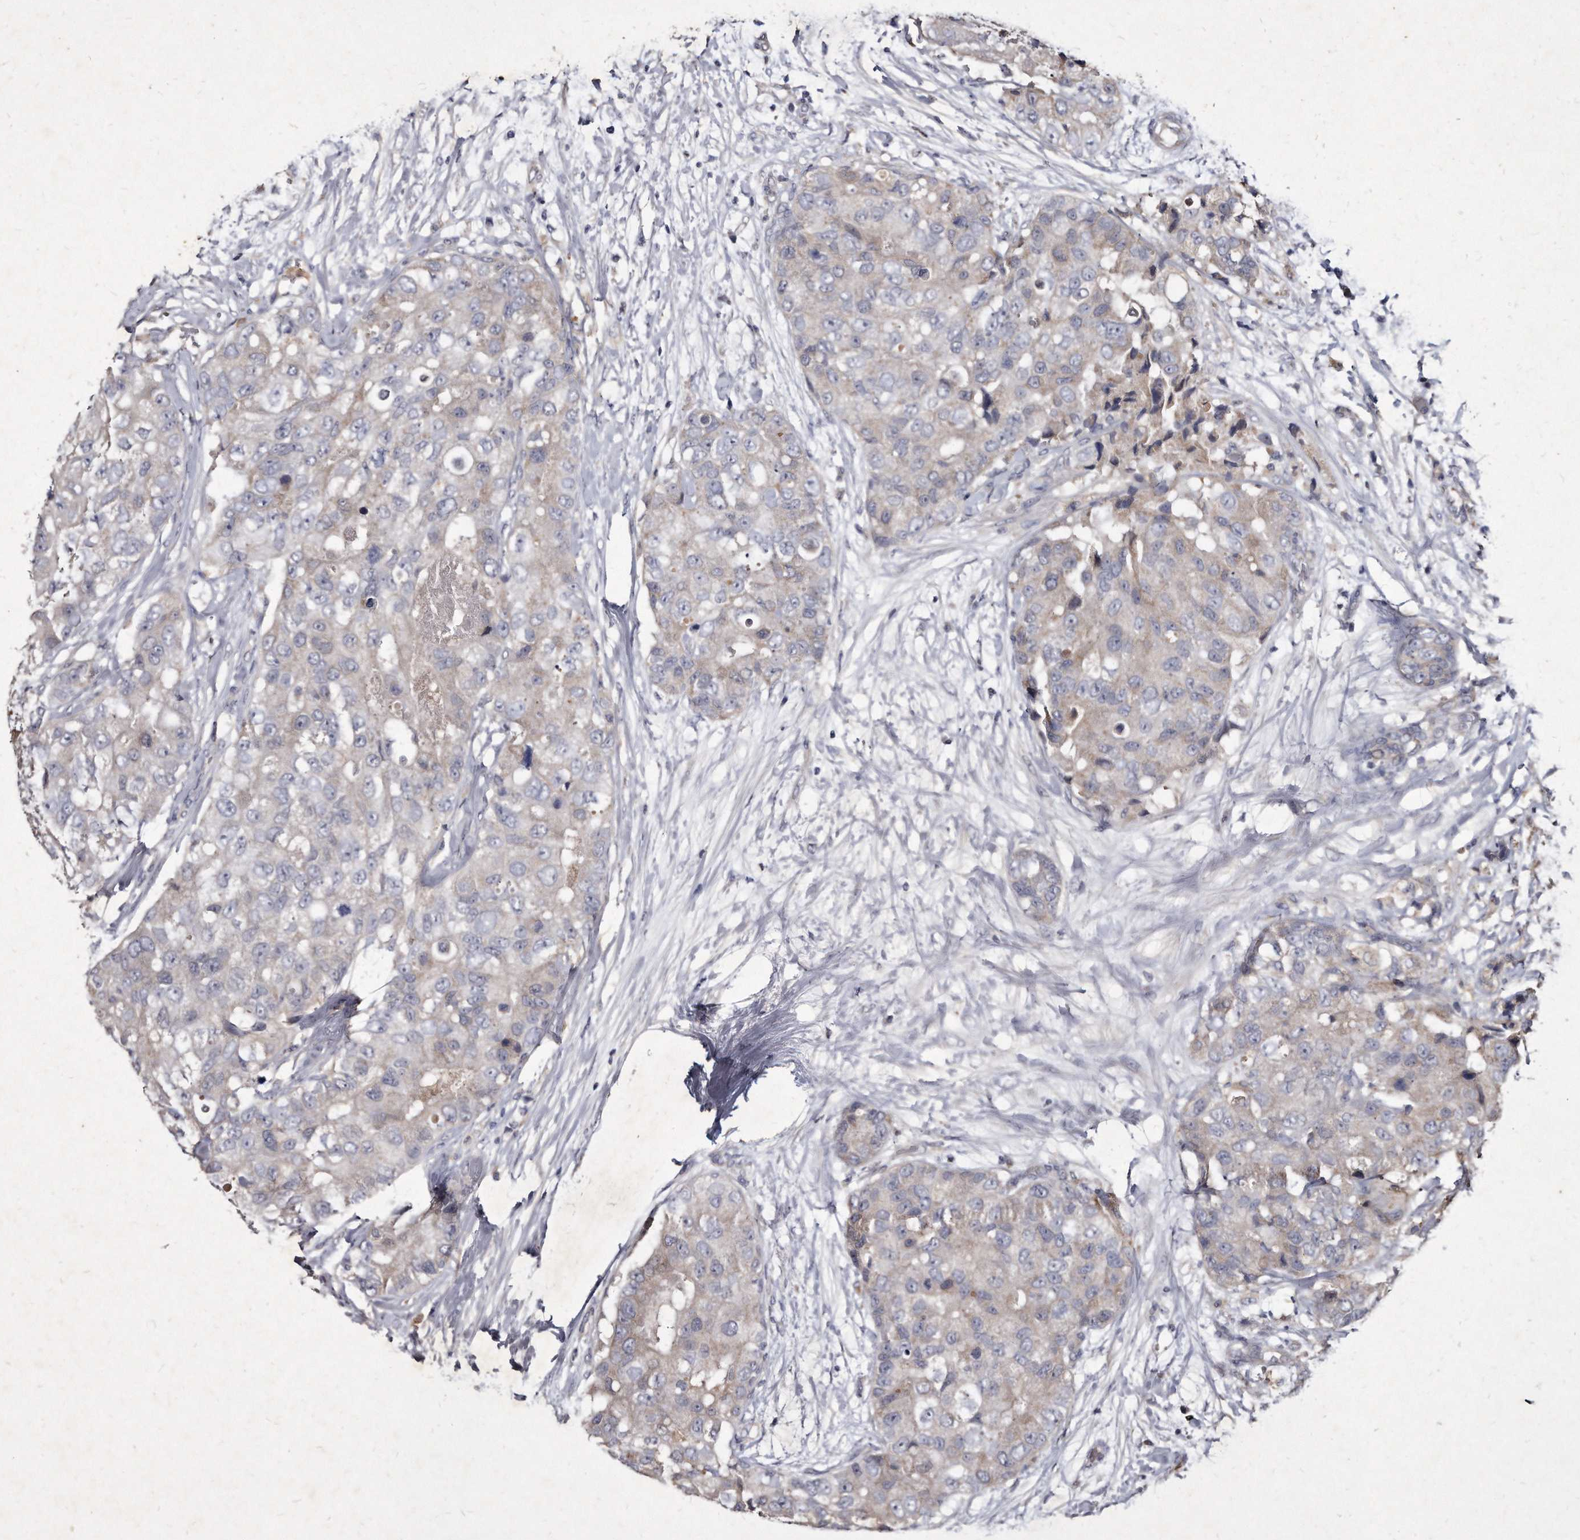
{"staining": {"intensity": "weak", "quantity": "<25%", "location": "cytoplasmic/membranous"}, "tissue": "breast cancer", "cell_type": "Tumor cells", "image_type": "cancer", "snomed": [{"axis": "morphology", "description": "Duct carcinoma"}, {"axis": "topography", "description": "Breast"}], "caption": "Immunohistochemistry of human infiltrating ductal carcinoma (breast) reveals no positivity in tumor cells. (Immunohistochemistry, brightfield microscopy, high magnification).", "gene": "KLHDC3", "patient": {"sex": "female", "age": 62}}